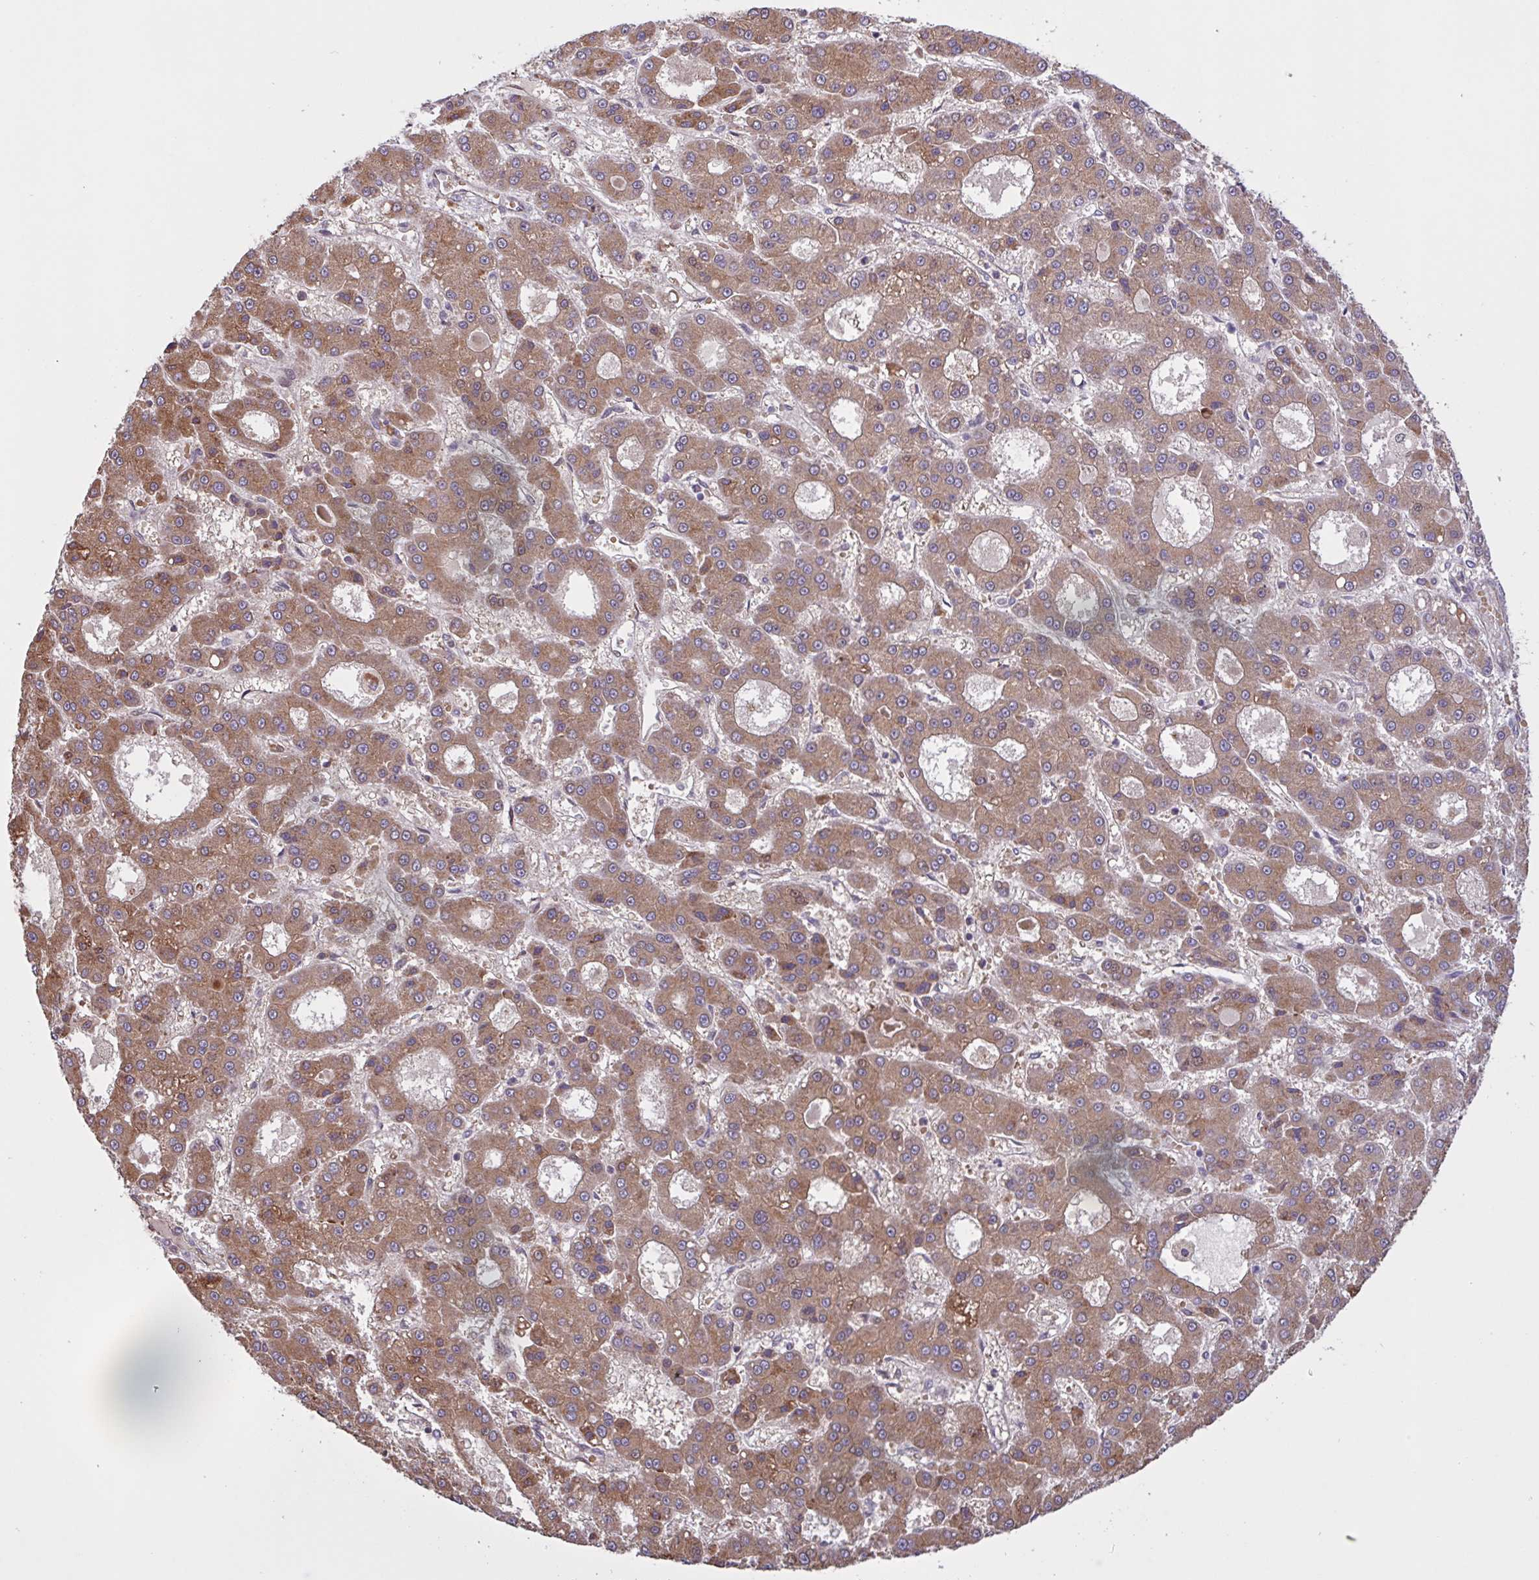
{"staining": {"intensity": "moderate", "quantity": ">75%", "location": "cytoplasmic/membranous"}, "tissue": "liver cancer", "cell_type": "Tumor cells", "image_type": "cancer", "snomed": [{"axis": "morphology", "description": "Carcinoma, Hepatocellular, NOS"}, {"axis": "topography", "description": "Liver"}], "caption": "A high-resolution photomicrograph shows immunohistochemistry staining of liver hepatocellular carcinoma, which displays moderate cytoplasmic/membranous expression in about >75% of tumor cells.", "gene": "INTS10", "patient": {"sex": "male", "age": 70}}